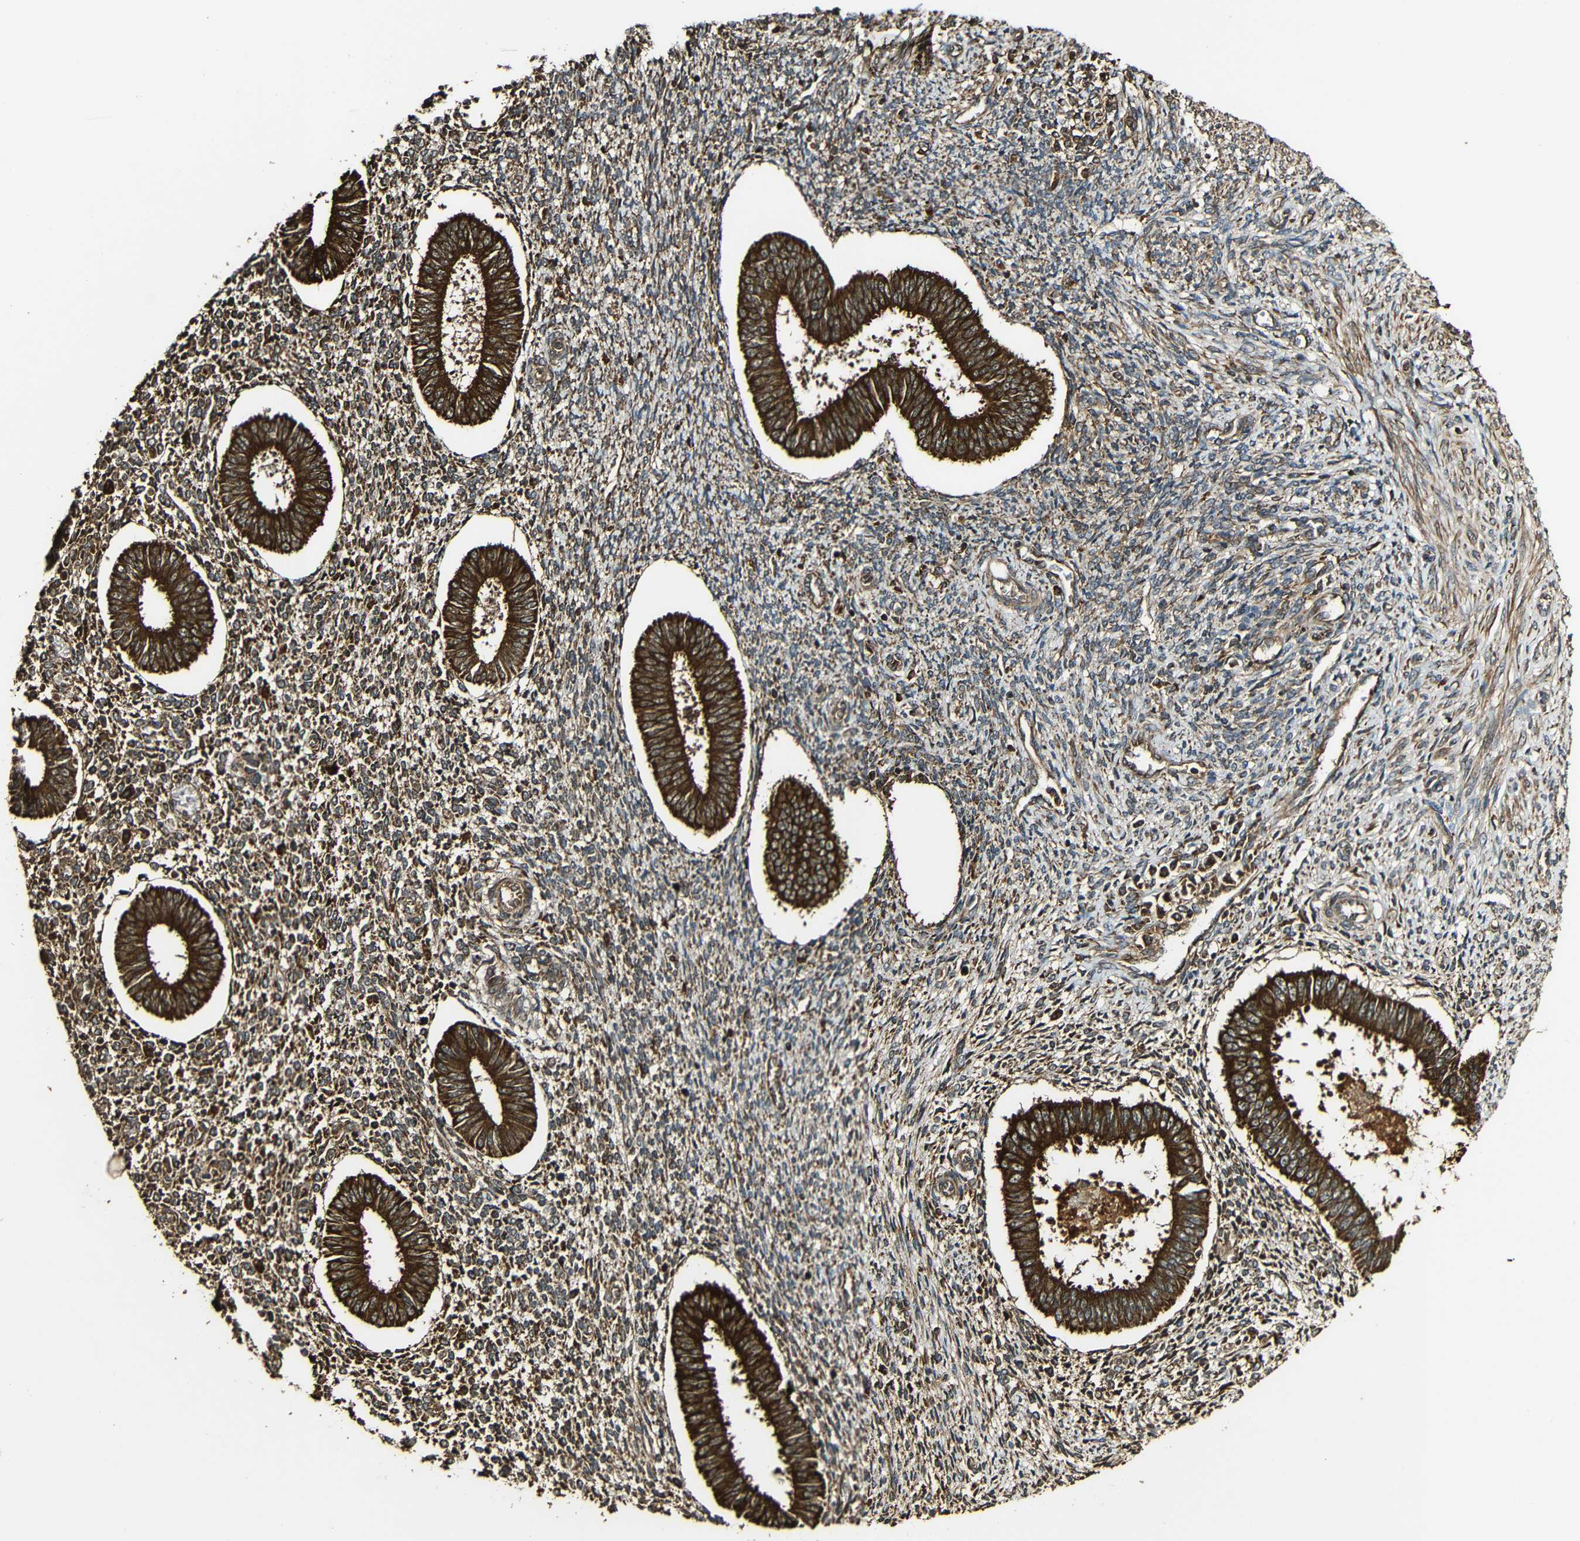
{"staining": {"intensity": "strong", "quantity": ">75%", "location": "cytoplasmic/membranous"}, "tissue": "endometrium", "cell_type": "Cells in endometrial stroma", "image_type": "normal", "snomed": [{"axis": "morphology", "description": "Normal tissue, NOS"}, {"axis": "topography", "description": "Endometrium"}], "caption": "Immunohistochemical staining of normal endometrium reveals high levels of strong cytoplasmic/membranous positivity in about >75% of cells in endometrial stroma.", "gene": "CASP8", "patient": {"sex": "female", "age": 35}}